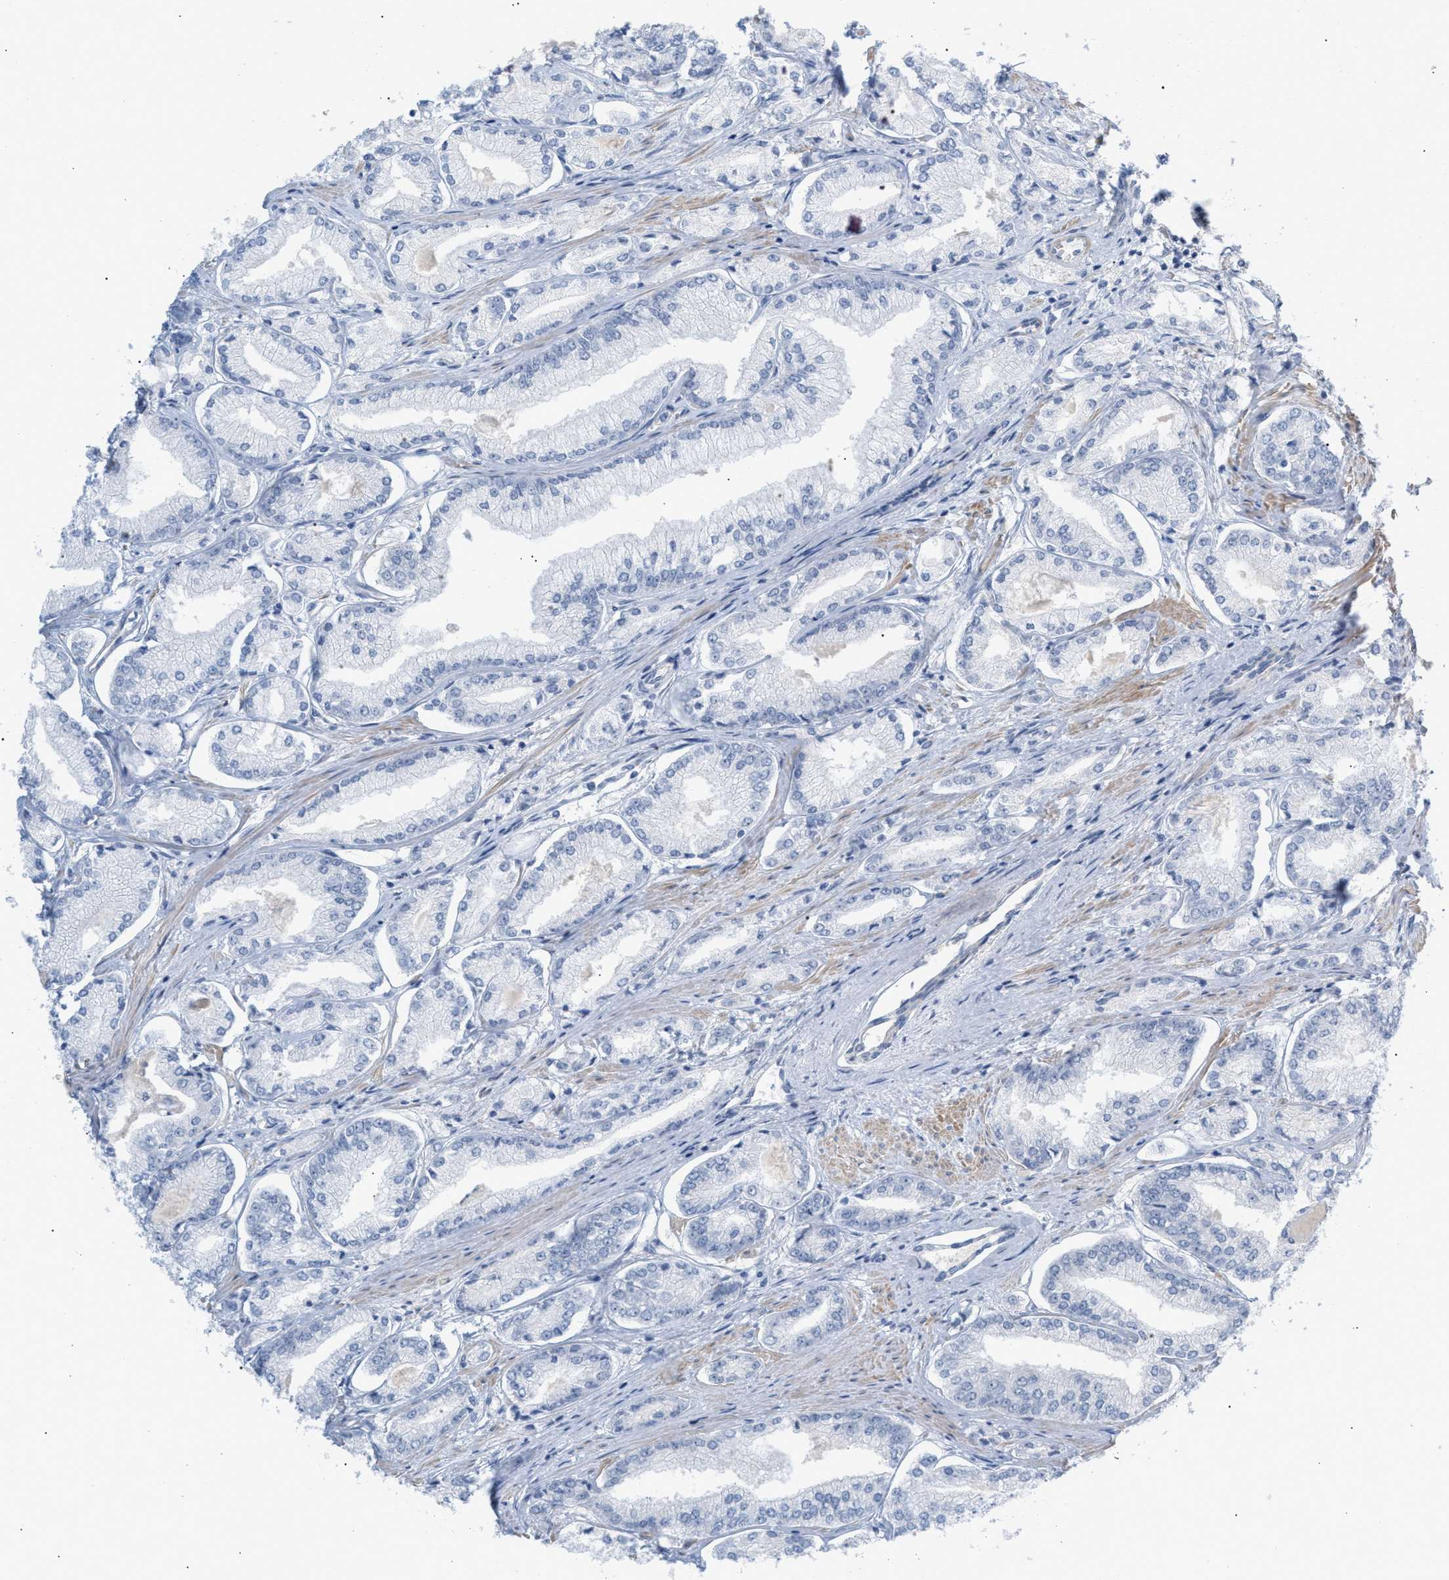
{"staining": {"intensity": "negative", "quantity": "none", "location": "none"}, "tissue": "prostate cancer", "cell_type": "Tumor cells", "image_type": "cancer", "snomed": [{"axis": "morphology", "description": "Adenocarcinoma, Low grade"}, {"axis": "topography", "description": "Prostate"}], "caption": "Immunohistochemistry photomicrograph of human prostate adenocarcinoma (low-grade) stained for a protein (brown), which demonstrates no expression in tumor cells. Nuclei are stained in blue.", "gene": "LRCH1", "patient": {"sex": "male", "age": 52}}